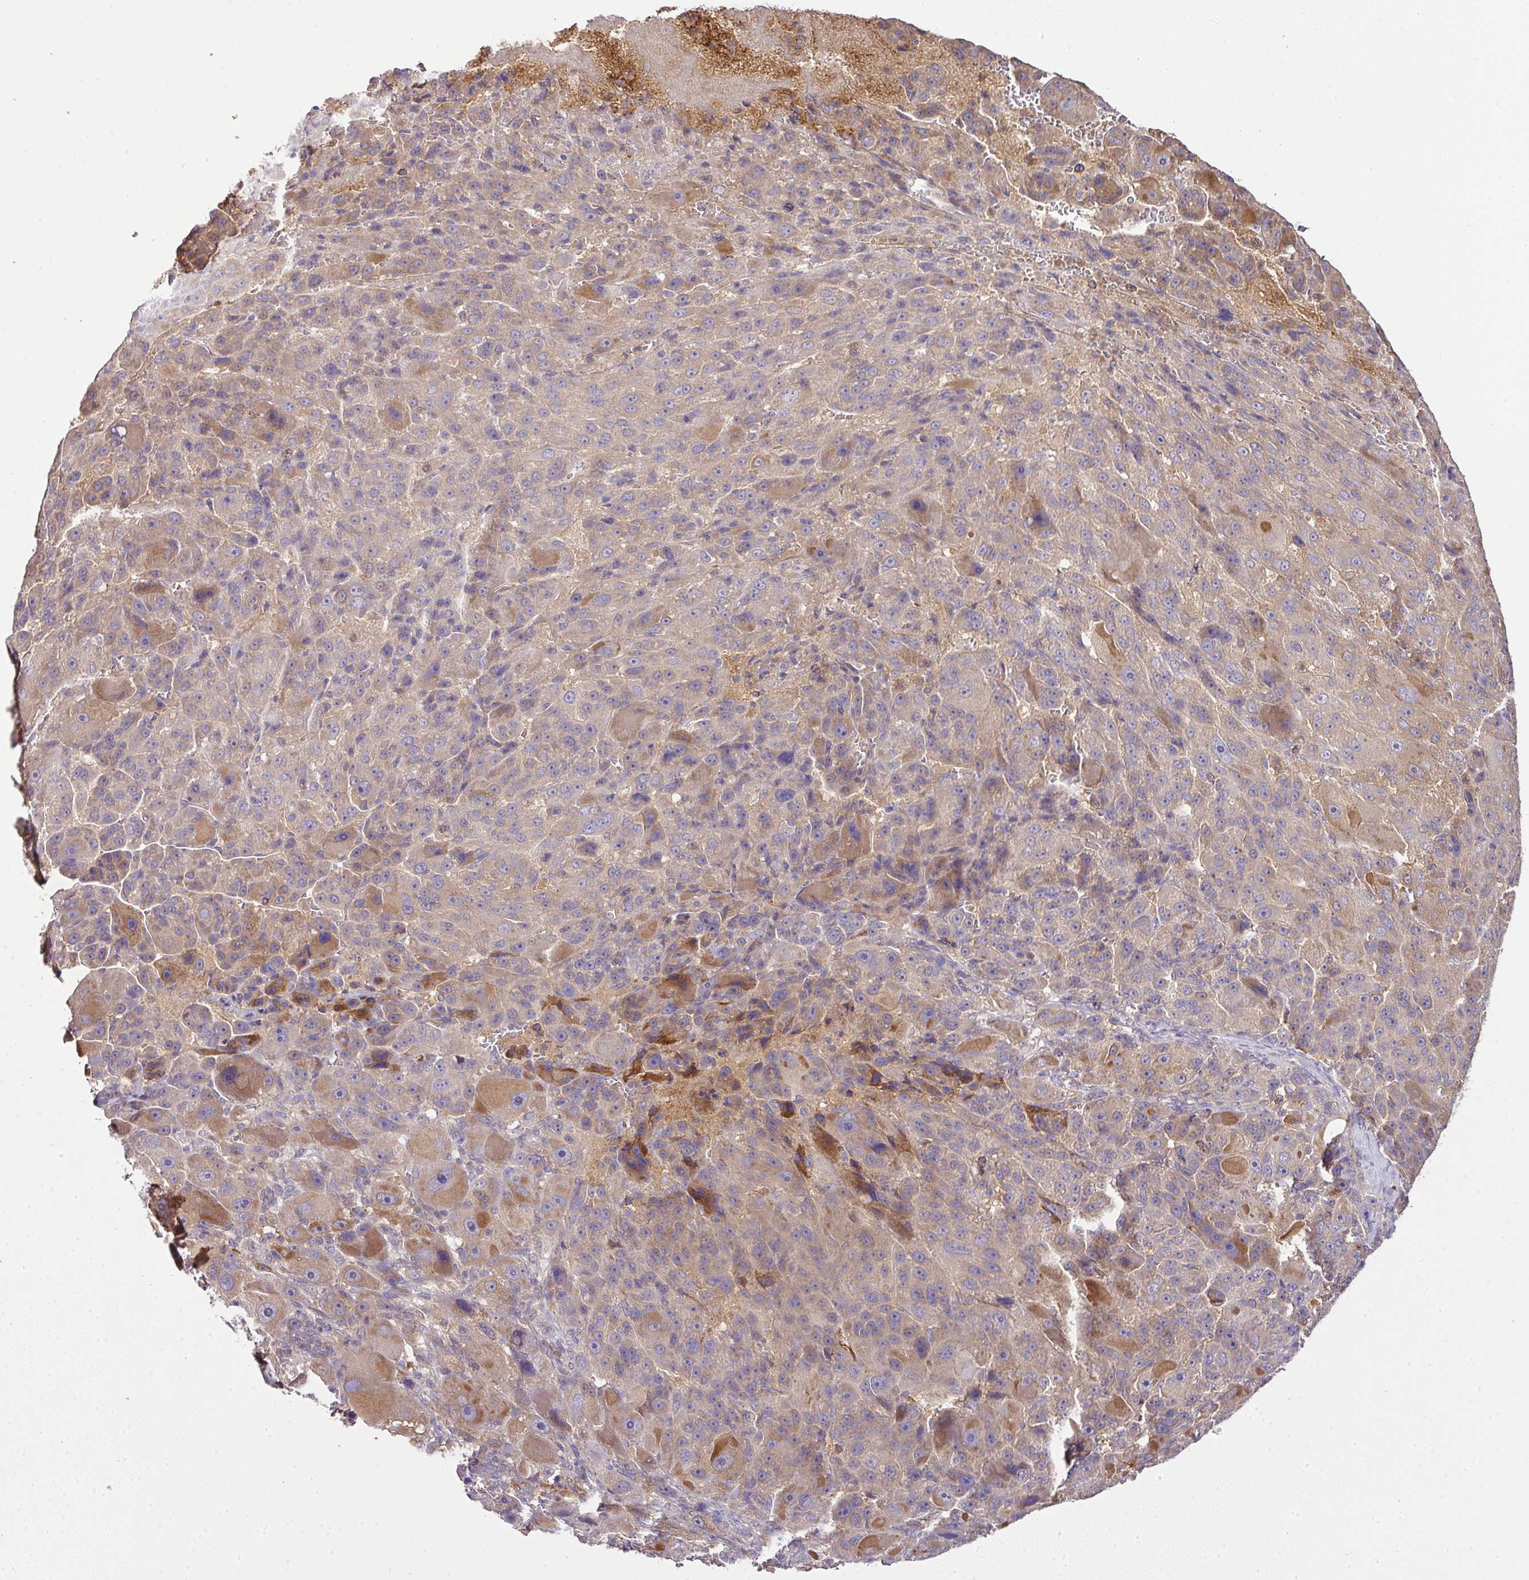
{"staining": {"intensity": "moderate", "quantity": "<25%", "location": "cytoplasmic/membranous"}, "tissue": "liver cancer", "cell_type": "Tumor cells", "image_type": "cancer", "snomed": [{"axis": "morphology", "description": "Carcinoma, Hepatocellular, NOS"}, {"axis": "topography", "description": "Liver"}], "caption": "Immunohistochemistry (IHC) histopathology image of neoplastic tissue: hepatocellular carcinoma (liver) stained using IHC reveals low levels of moderate protein expression localized specifically in the cytoplasmic/membranous of tumor cells, appearing as a cytoplasmic/membranous brown color.", "gene": "TMEM107", "patient": {"sex": "male", "age": 76}}